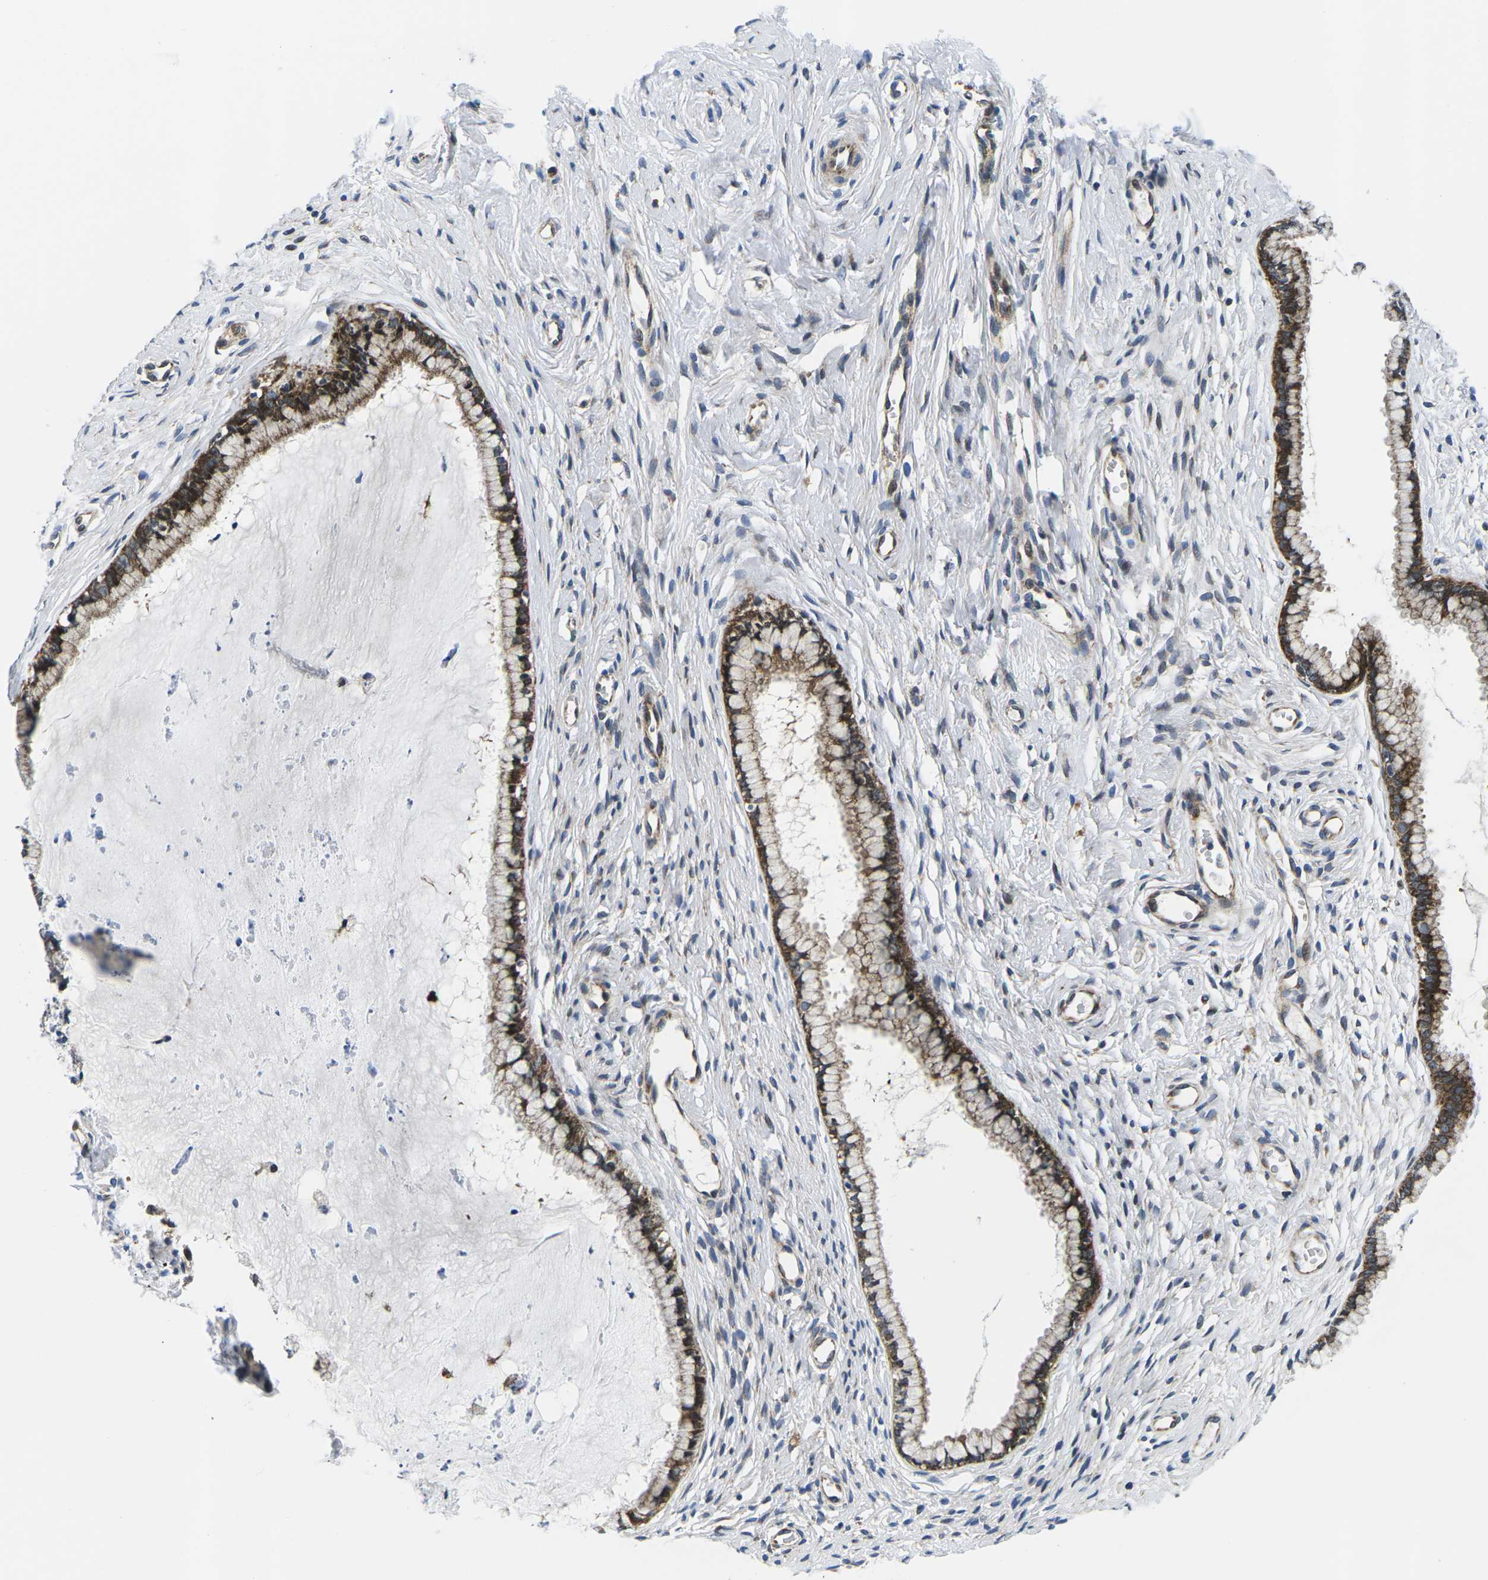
{"staining": {"intensity": "strong", "quantity": ">75%", "location": "cytoplasmic/membranous"}, "tissue": "cervix", "cell_type": "Glandular cells", "image_type": "normal", "snomed": [{"axis": "morphology", "description": "Normal tissue, NOS"}, {"axis": "topography", "description": "Cervix"}], "caption": "IHC photomicrograph of normal human cervix stained for a protein (brown), which reveals high levels of strong cytoplasmic/membranous staining in approximately >75% of glandular cells.", "gene": "EIF4E", "patient": {"sex": "female", "age": 65}}